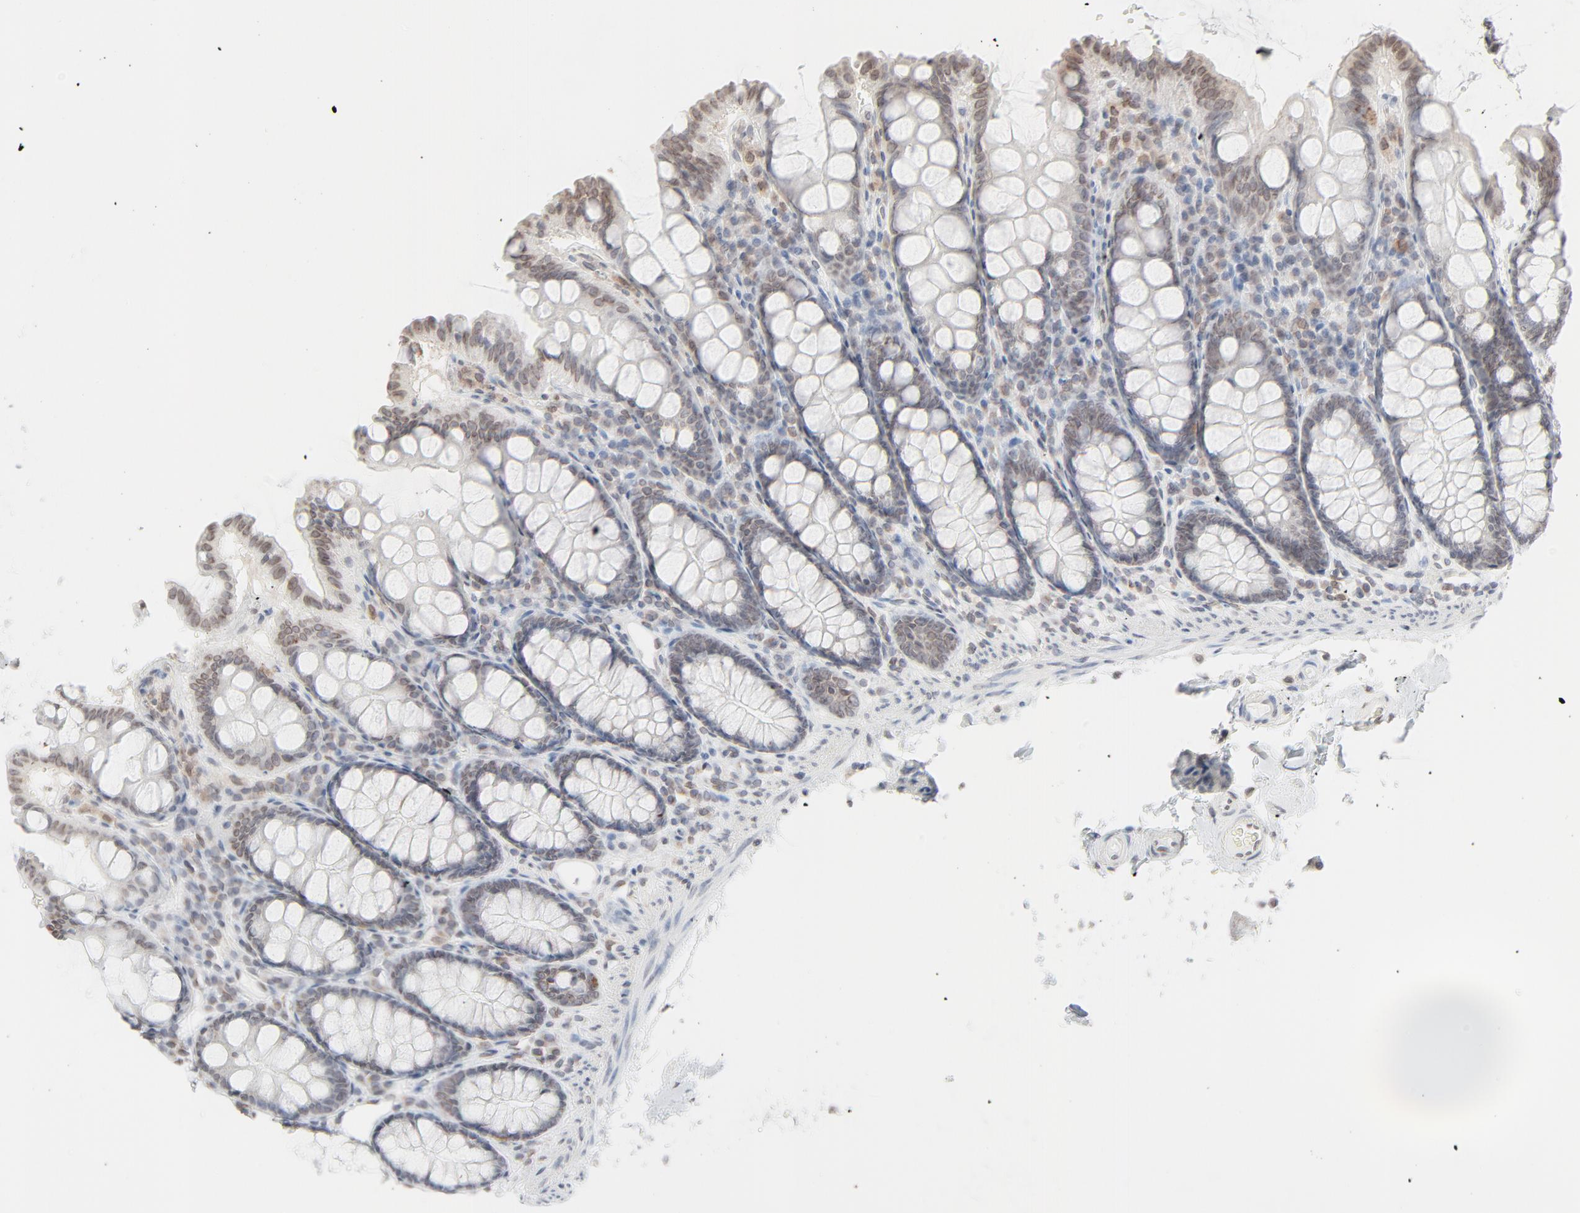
{"staining": {"intensity": "weak", "quantity": ">75%", "location": "nuclear"}, "tissue": "colon", "cell_type": "Endothelial cells", "image_type": "normal", "snomed": [{"axis": "morphology", "description": "Normal tissue, NOS"}, {"axis": "topography", "description": "Colon"}], "caption": "Immunohistochemistry of benign colon demonstrates low levels of weak nuclear staining in about >75% of endothelial cells.", "gene": "MAD1L1", "patient": {"sex": "female", "age": 61}}